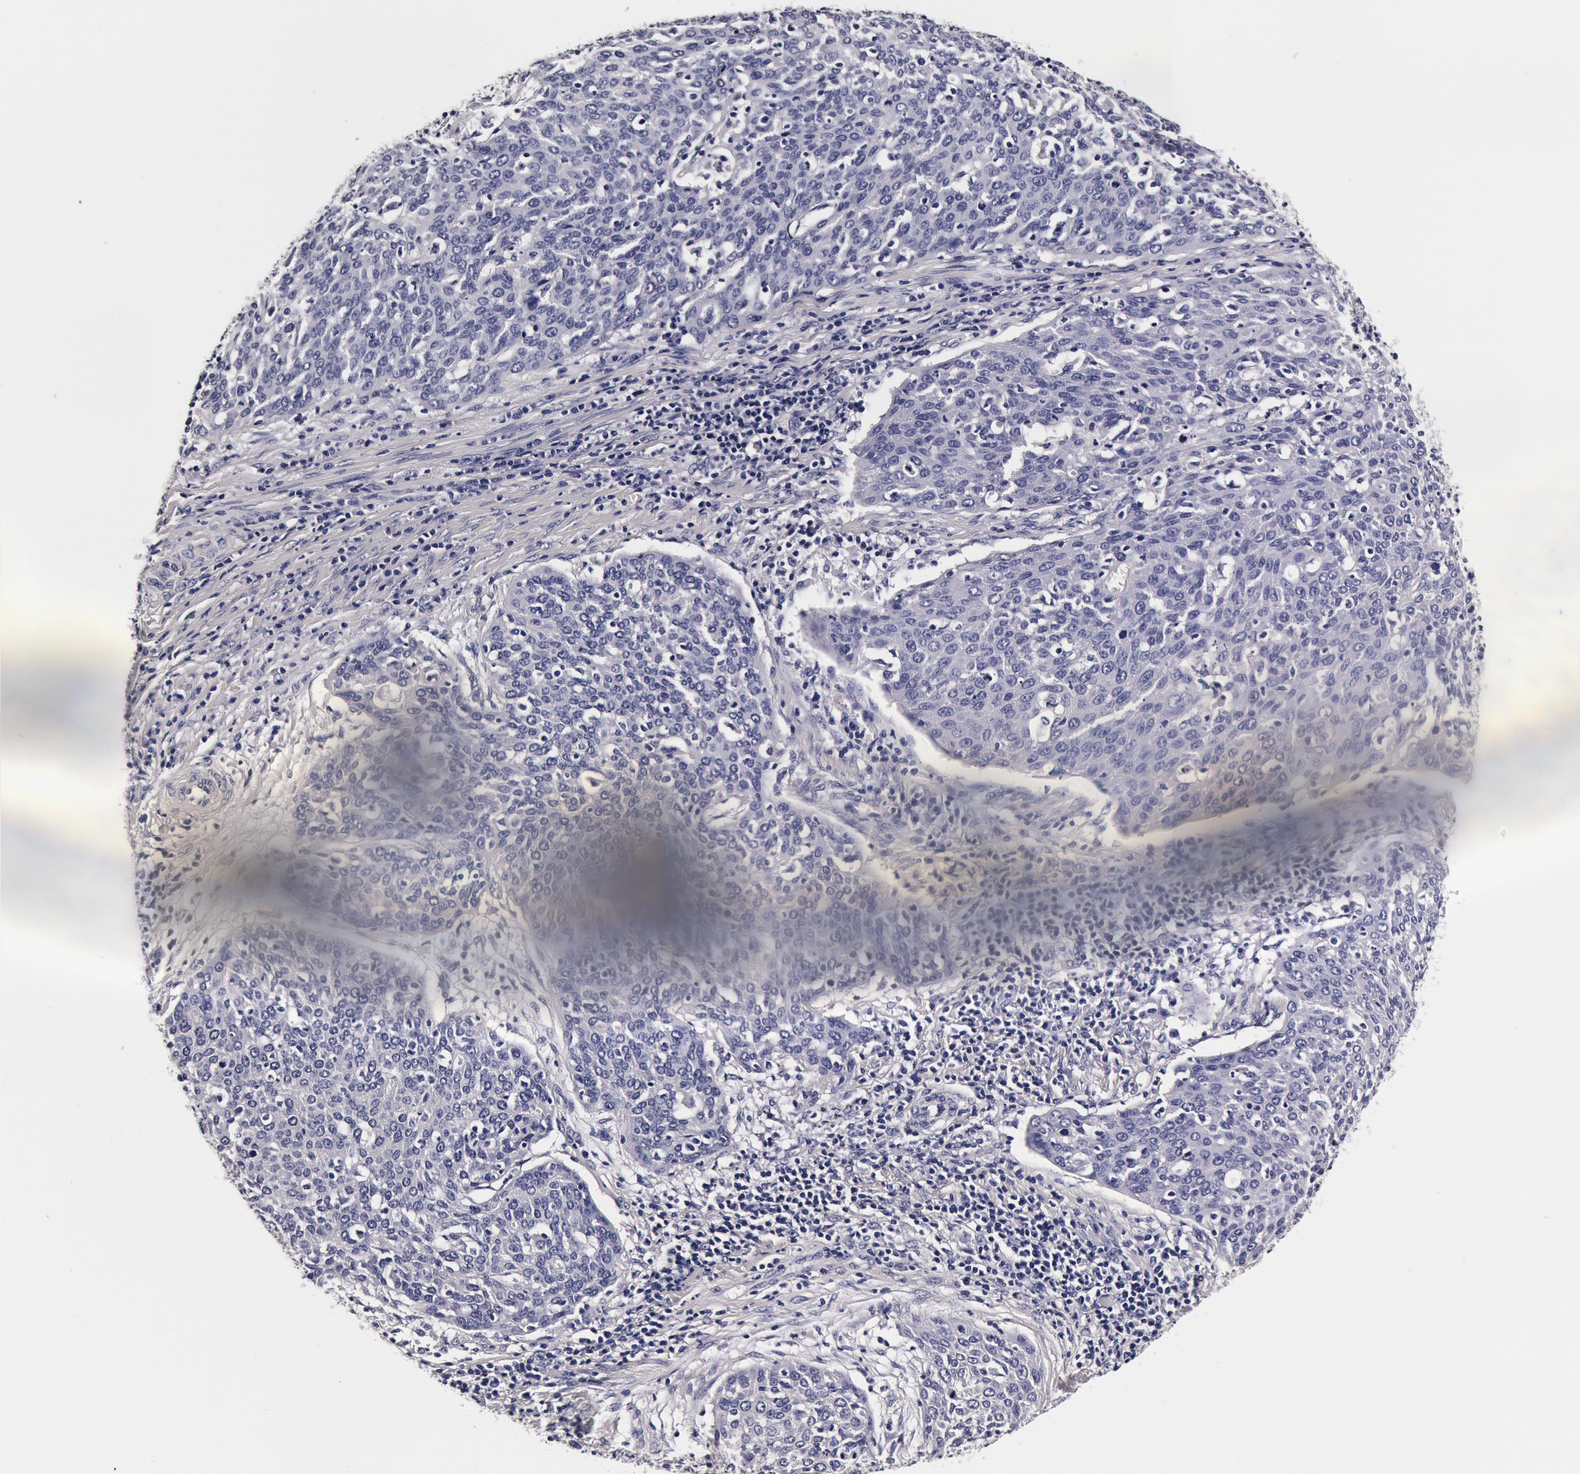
{"staining": {"intensity": "negative", "quantity": "none", "location": "none"}, "tissue": "cervical cancer", "cell_type": "Tumor cells", "image_type": "cancer", "snomed": [{"axis": "morphology", "description": "Squamous cell carcinoma, NOS"}, {"axis": "topography", "description": "Cervix"}], "caption": "Image shows no protein expression in tumor cells of squamous cell carcinoma (cervical) tissue. (Brightfield microscopy of DAB IHC at high magnification).", "gene": "CCDC22", "patient": {"sex": "female", "age": 38}}